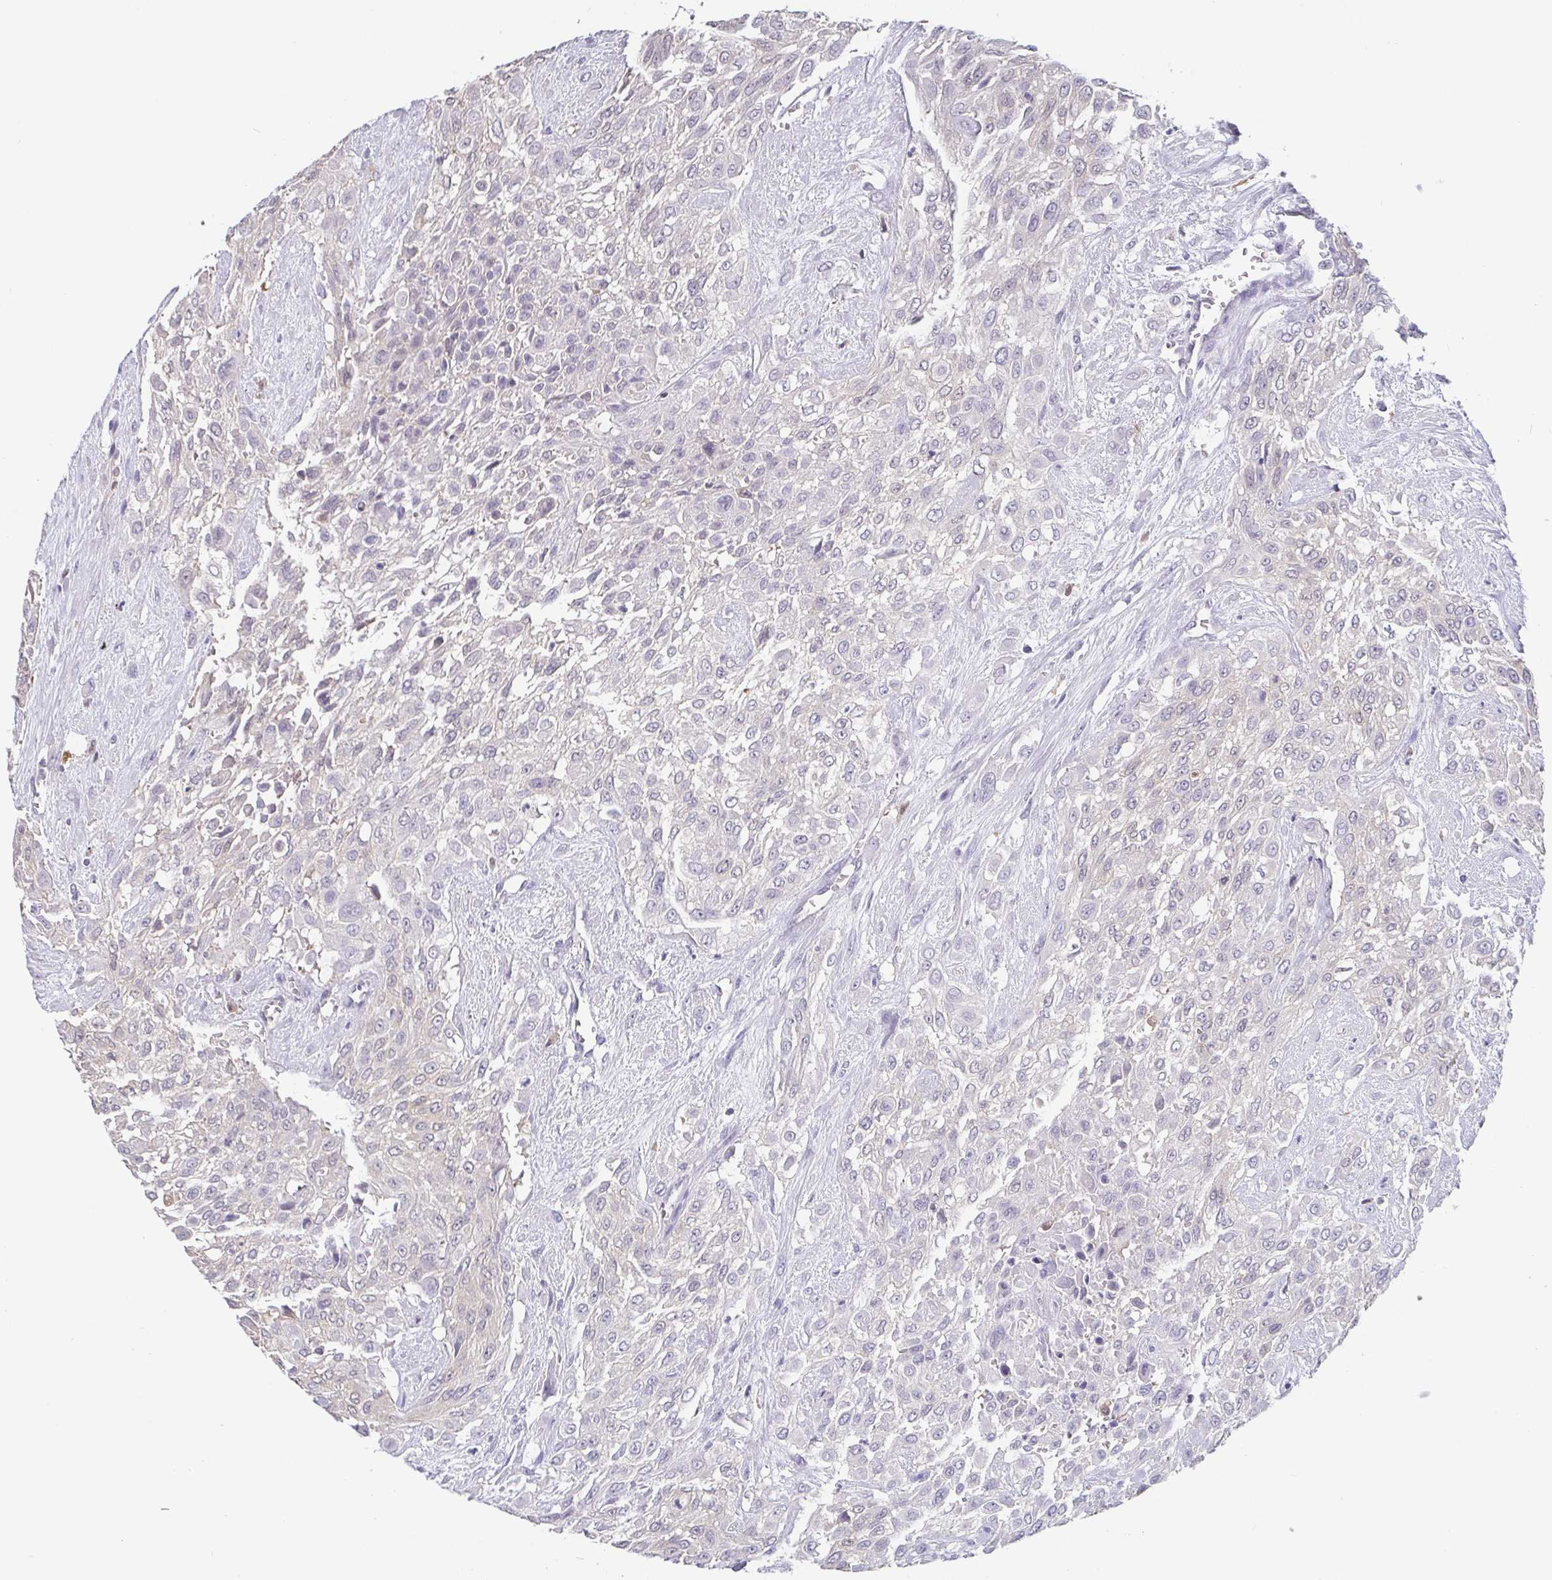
{"staining": {"intensity": "negative", "quantity": "none", "location": "none"}, "tissue": "urothelial cancer", "cell_type": "Tumor cells", "image_type": "cancer", "snomed": [{"axis": "morphology", "description": "Urothelial carcinoma, High grade"}, {"axis": "topography", "description": "Urinary bladder"}], "caption": "Immunohistochemistry of urothelial cancer displays no positivity in tumor cells.", "gene": "IDH1", "patient": {"sex": "male", "age": 57}}